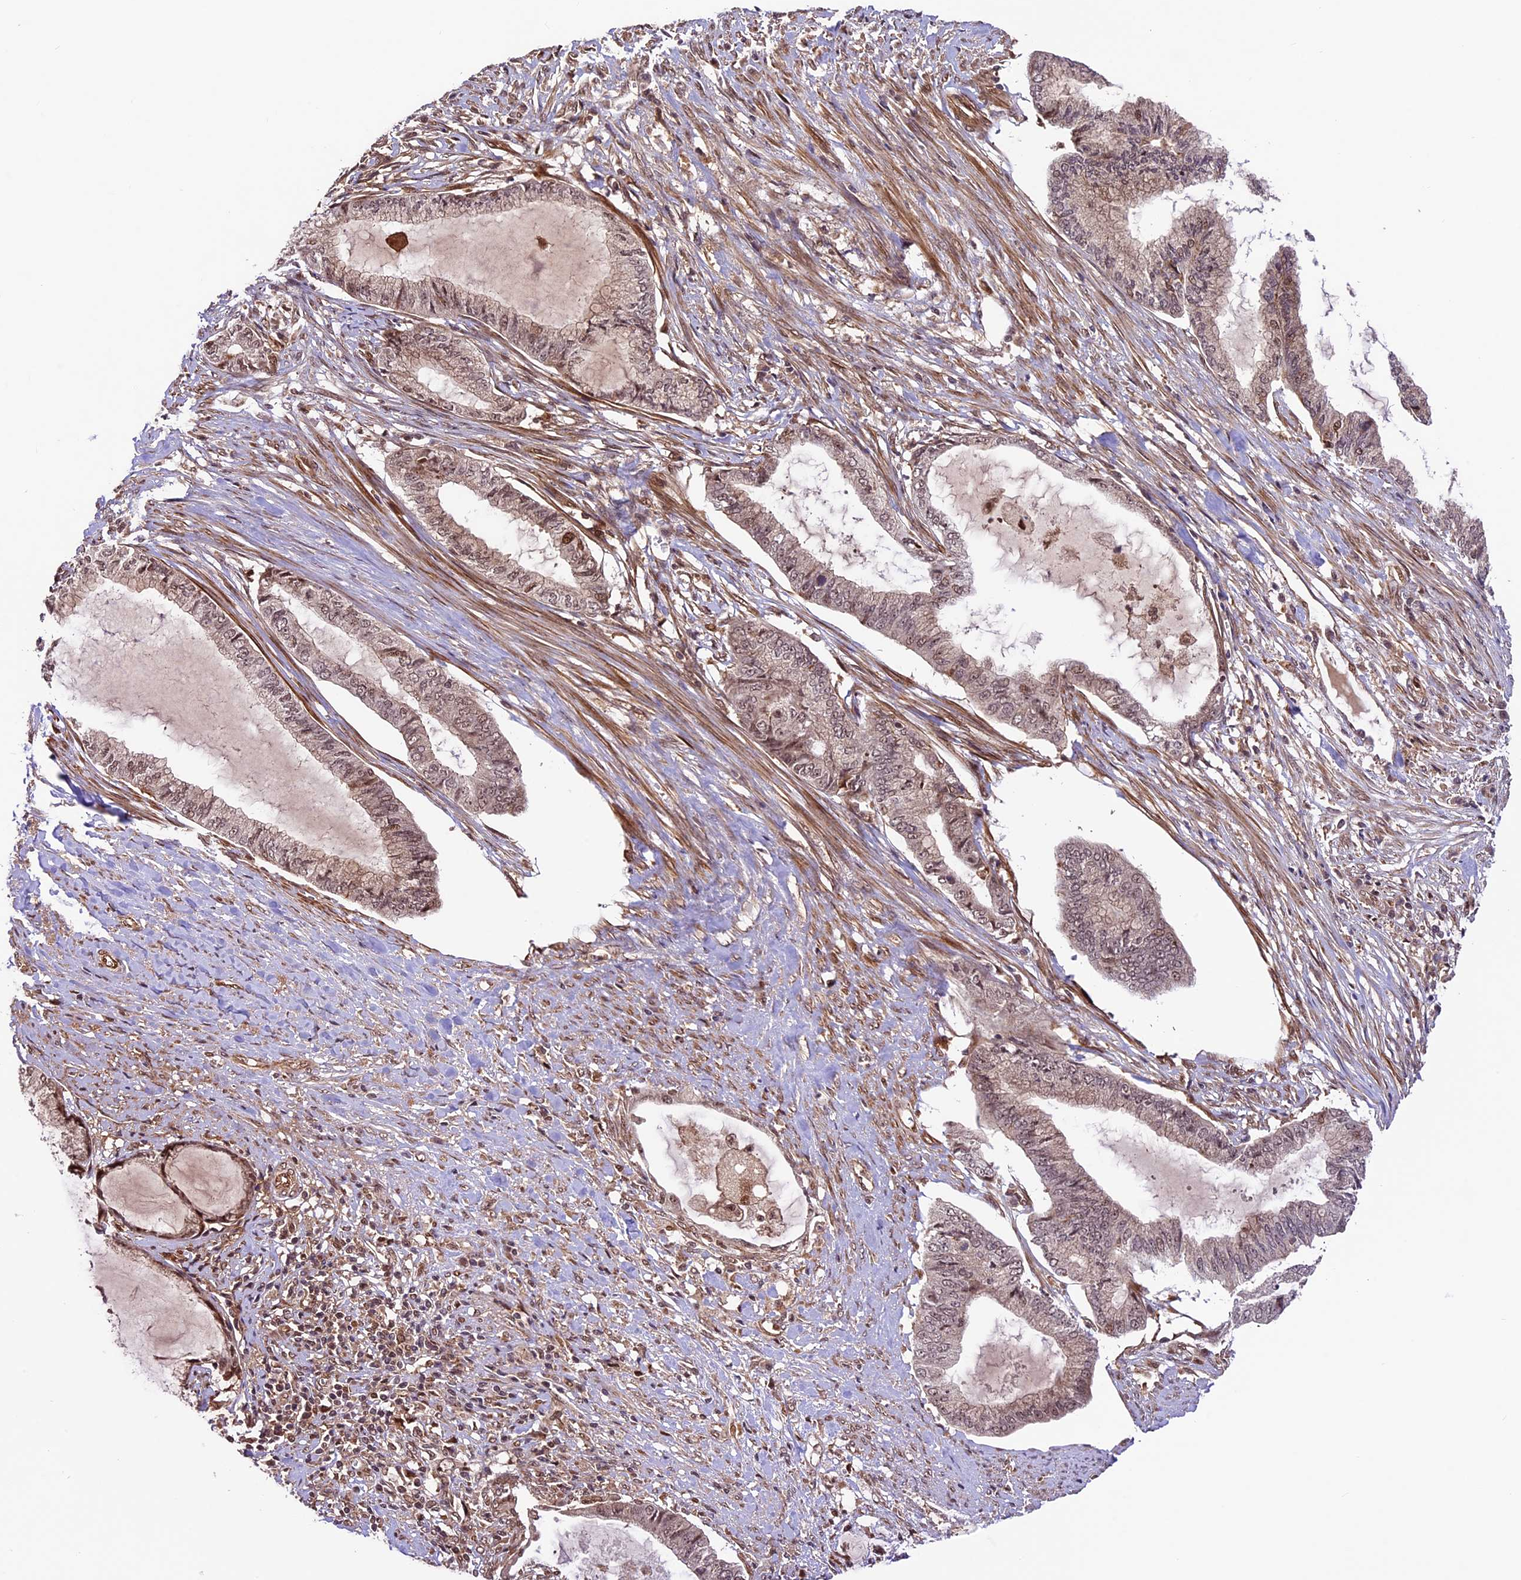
{"staining": {"intensity": "weak", "quantity": "25%-75%", "location": "nuclear"}, "tissue": "endometrial cancer", "cell_type": "Tumor cells", "image_type": "cancer", "snomed": [{"axis": "morphology", "description": "Adenocarcinoma, NOS"}, {"axis": "topography", "description": "Endometrium"}], "caption": "Endometrial cancer was stained to show a protein in brown. There is low levels of weak nuclear staining in approximately 25%-75% of tumor cells.", "gene": "DHX38", "patient": {"sex": "female", "age": 86}}